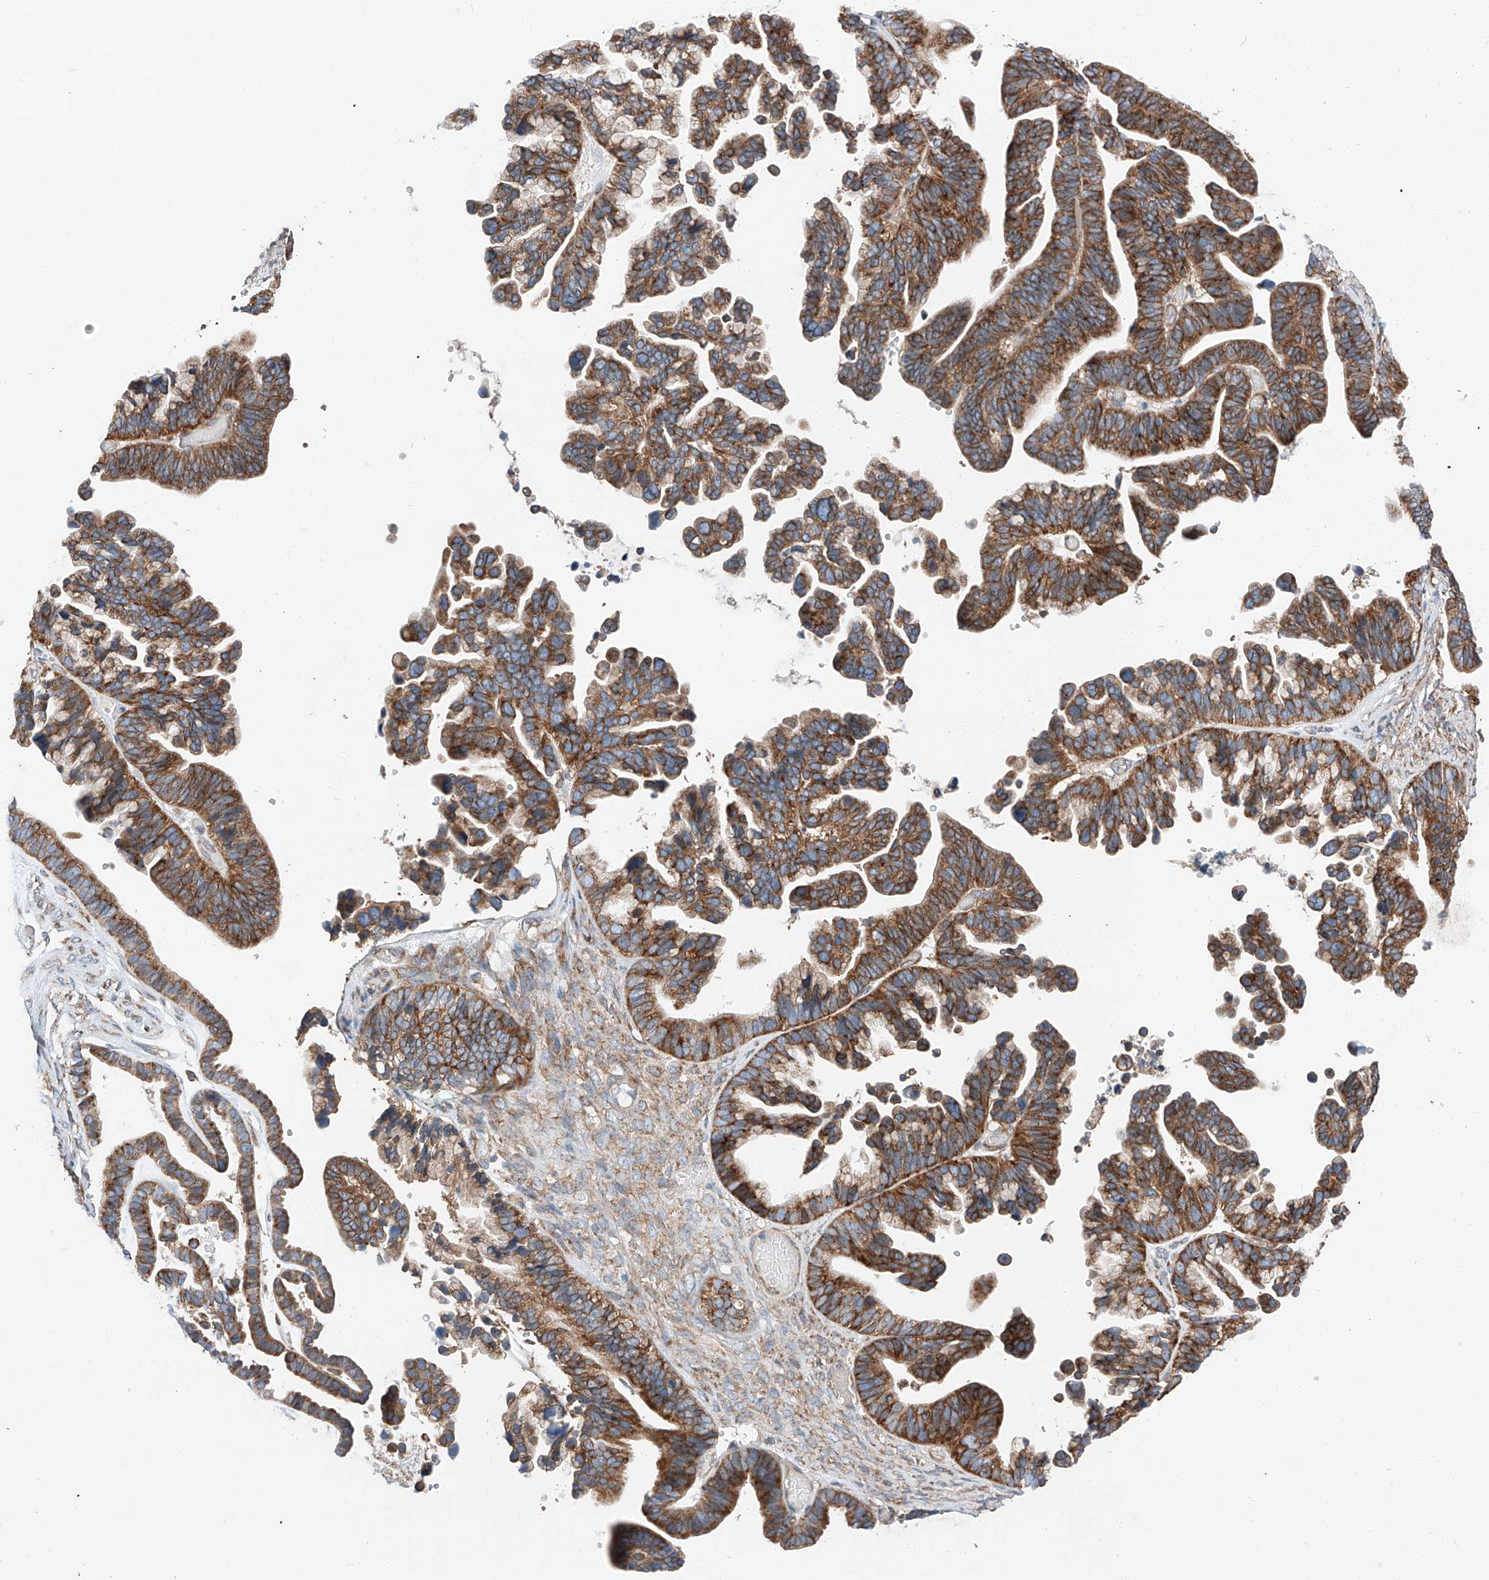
{"staining": {"intensity": "moderate", "quantity": ">75%", "location": "cytoplasmic/membranous"}, "tissue": "ovarian cancer", "cell_type": "Tumor cells", "image_type": "cancer", "snomed": [{"axis": "morphology", "description": "Cystadenocarcinoma, serous, NOS"}, {"axis": "topography", "description": "Ovary"}], "caption": "Ovarian cancer (serous cystadenocarcinoma) tissue reveals moderate cytoplasmic/membranous expression in approximately >75% of tumor cells", "gene": "ZC3H15", "patient": {"sex": "female", "age": 56}}